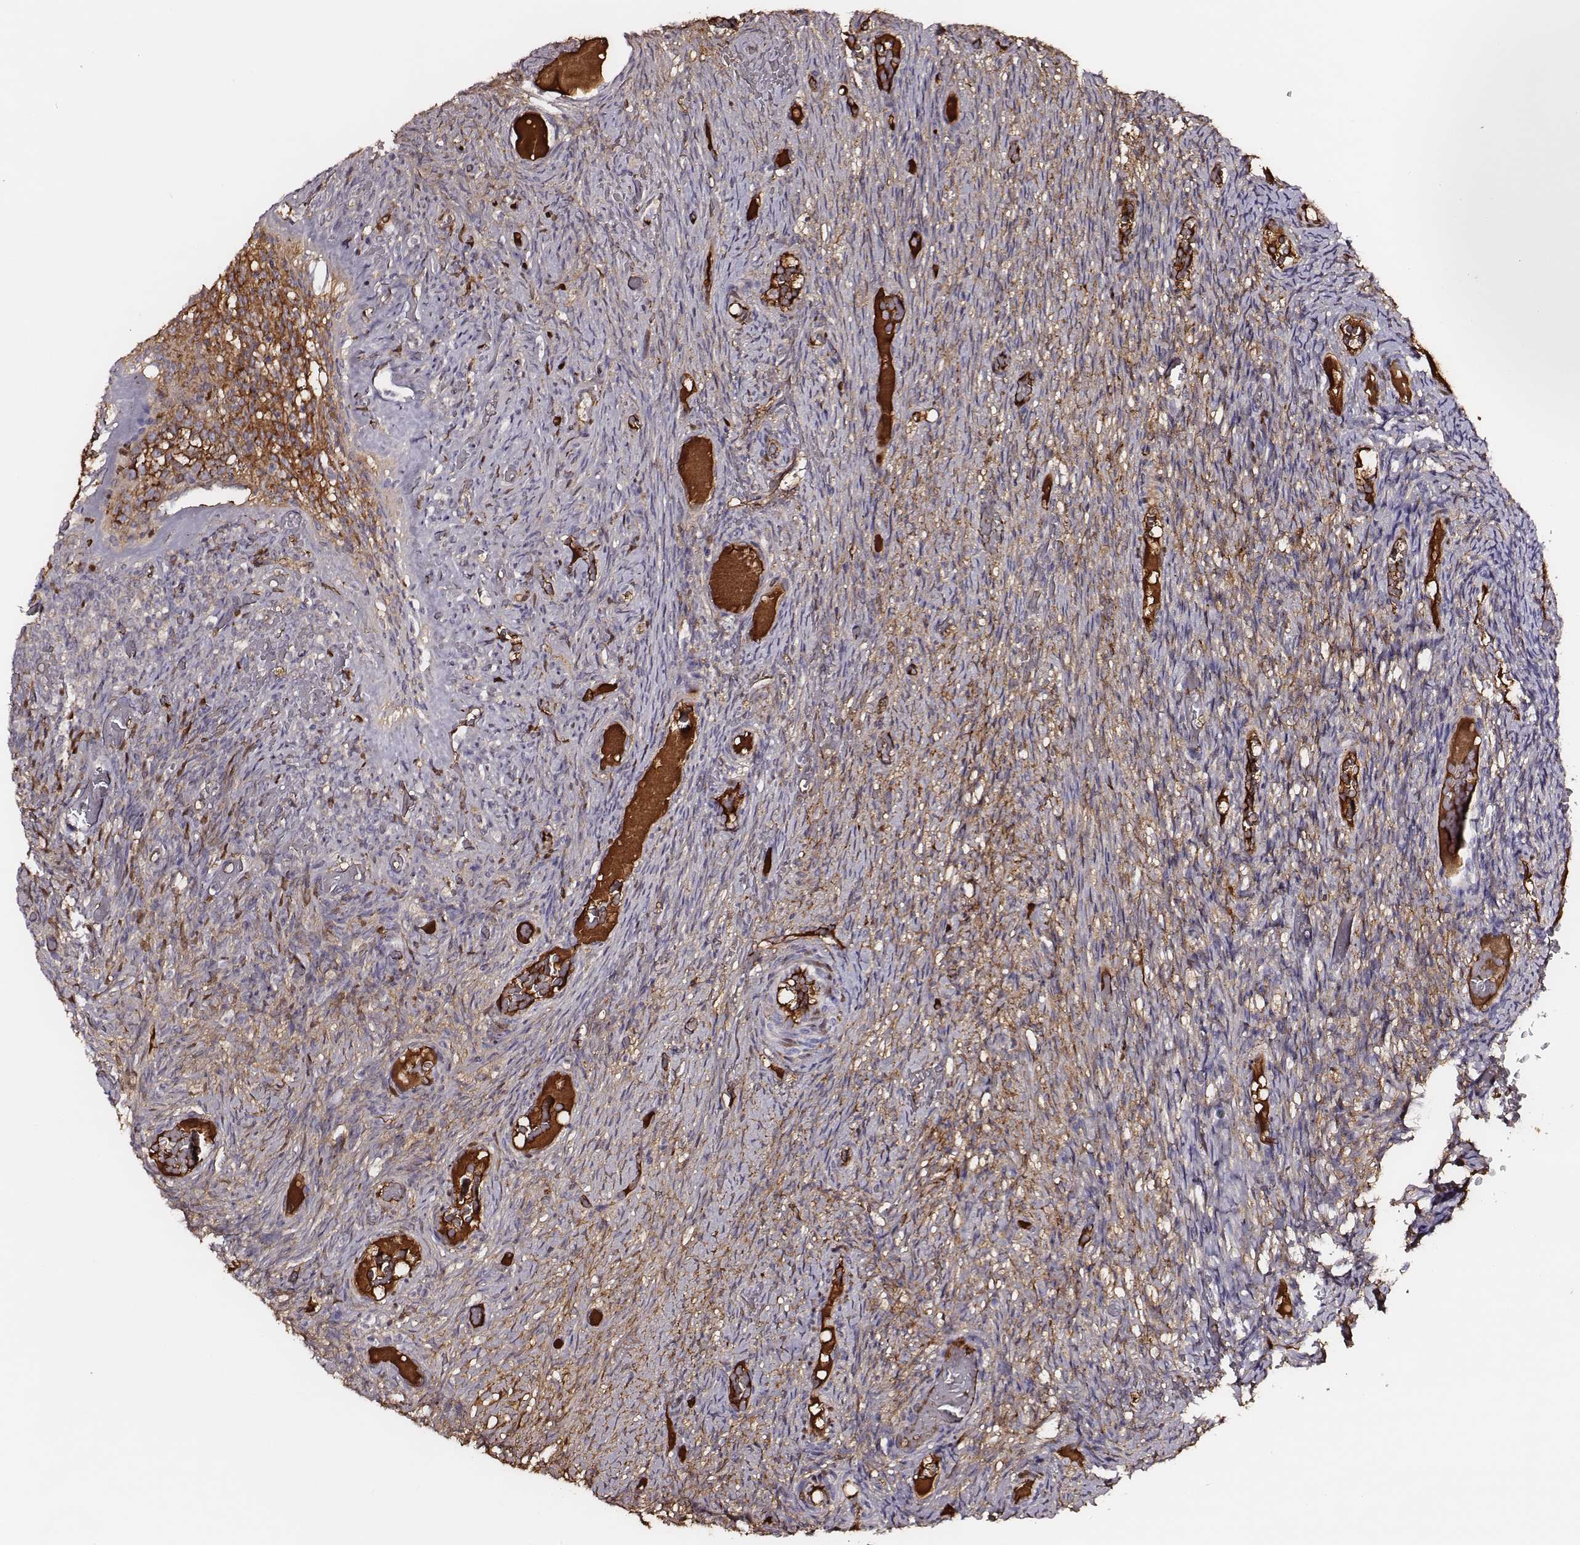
{"staining": {"intensity": "negative", "quantity": "none", "location": "none"}, "tissue": "ovary", "cell_type": "Ovarian stroma cells", "image_type": "normal", "snomed": [{"axis": "morphology", "description": "Normal tissue, NOS"}, {"axis": "topography", "description": "Ovary"}], "caption": "The micrograph displays no staining of ovarian stroma cells in normal ovary. (DAB immunohistochemistry (IHC) visualized using brightfield microscopy, high magnification).", "gene": "TF", "patient": {"sex": "female", "age": 34}}